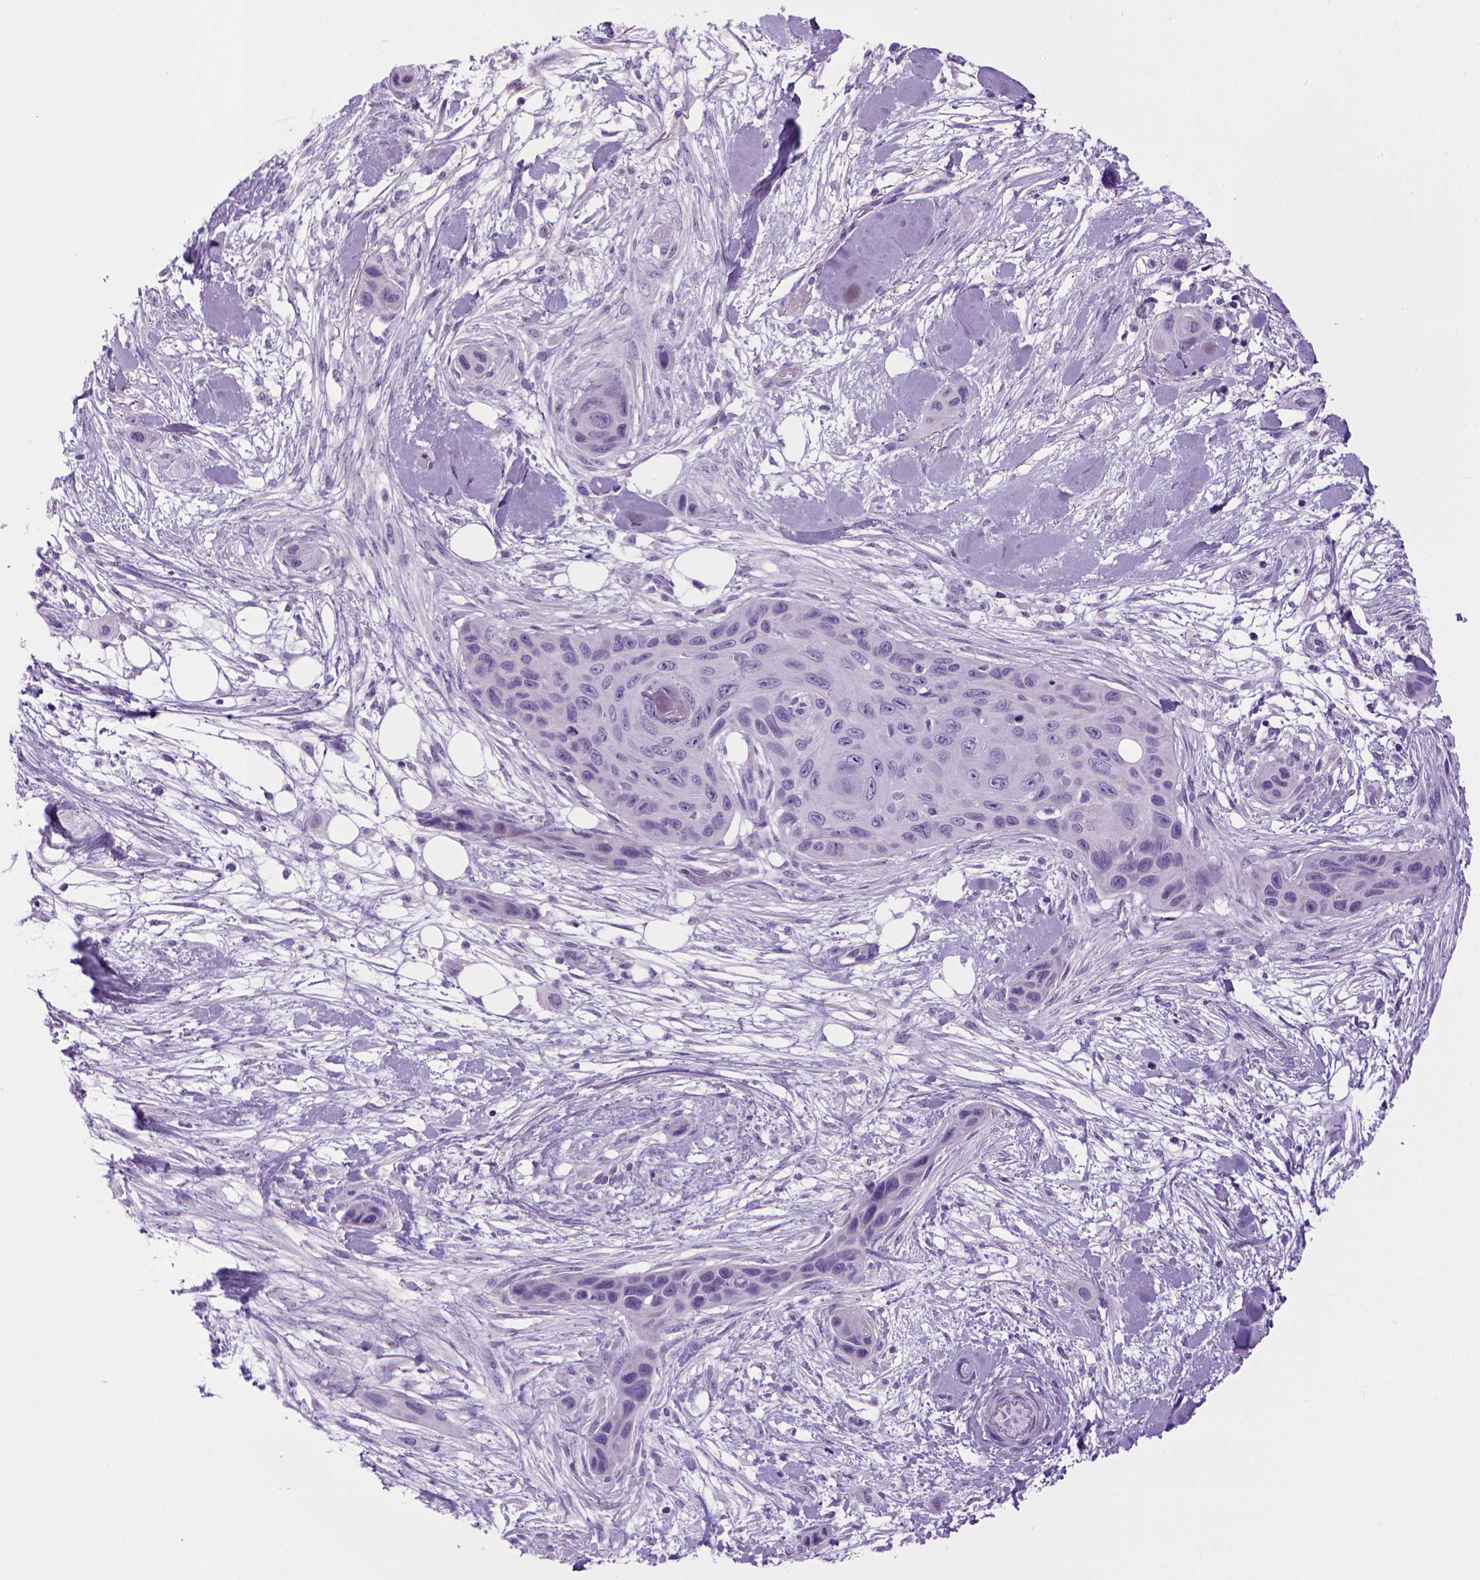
{"staining": {"intensity": "negative", "quantity": "none", "location": "none"}, "tissue": "skin cancer", "cell_type": "Tumor cells", "image_type": "cancer", "snomed": [{"axis": "morphology", "description": "Squamous cell carcinoma, NOS"}, {"axis": "topography", "description": "Skin"}], "caption": "Tumor cells are negative for protein expression in human skin cancer.", "gene": "SGCG", "patient": {"sex": "male", "age": 82}}